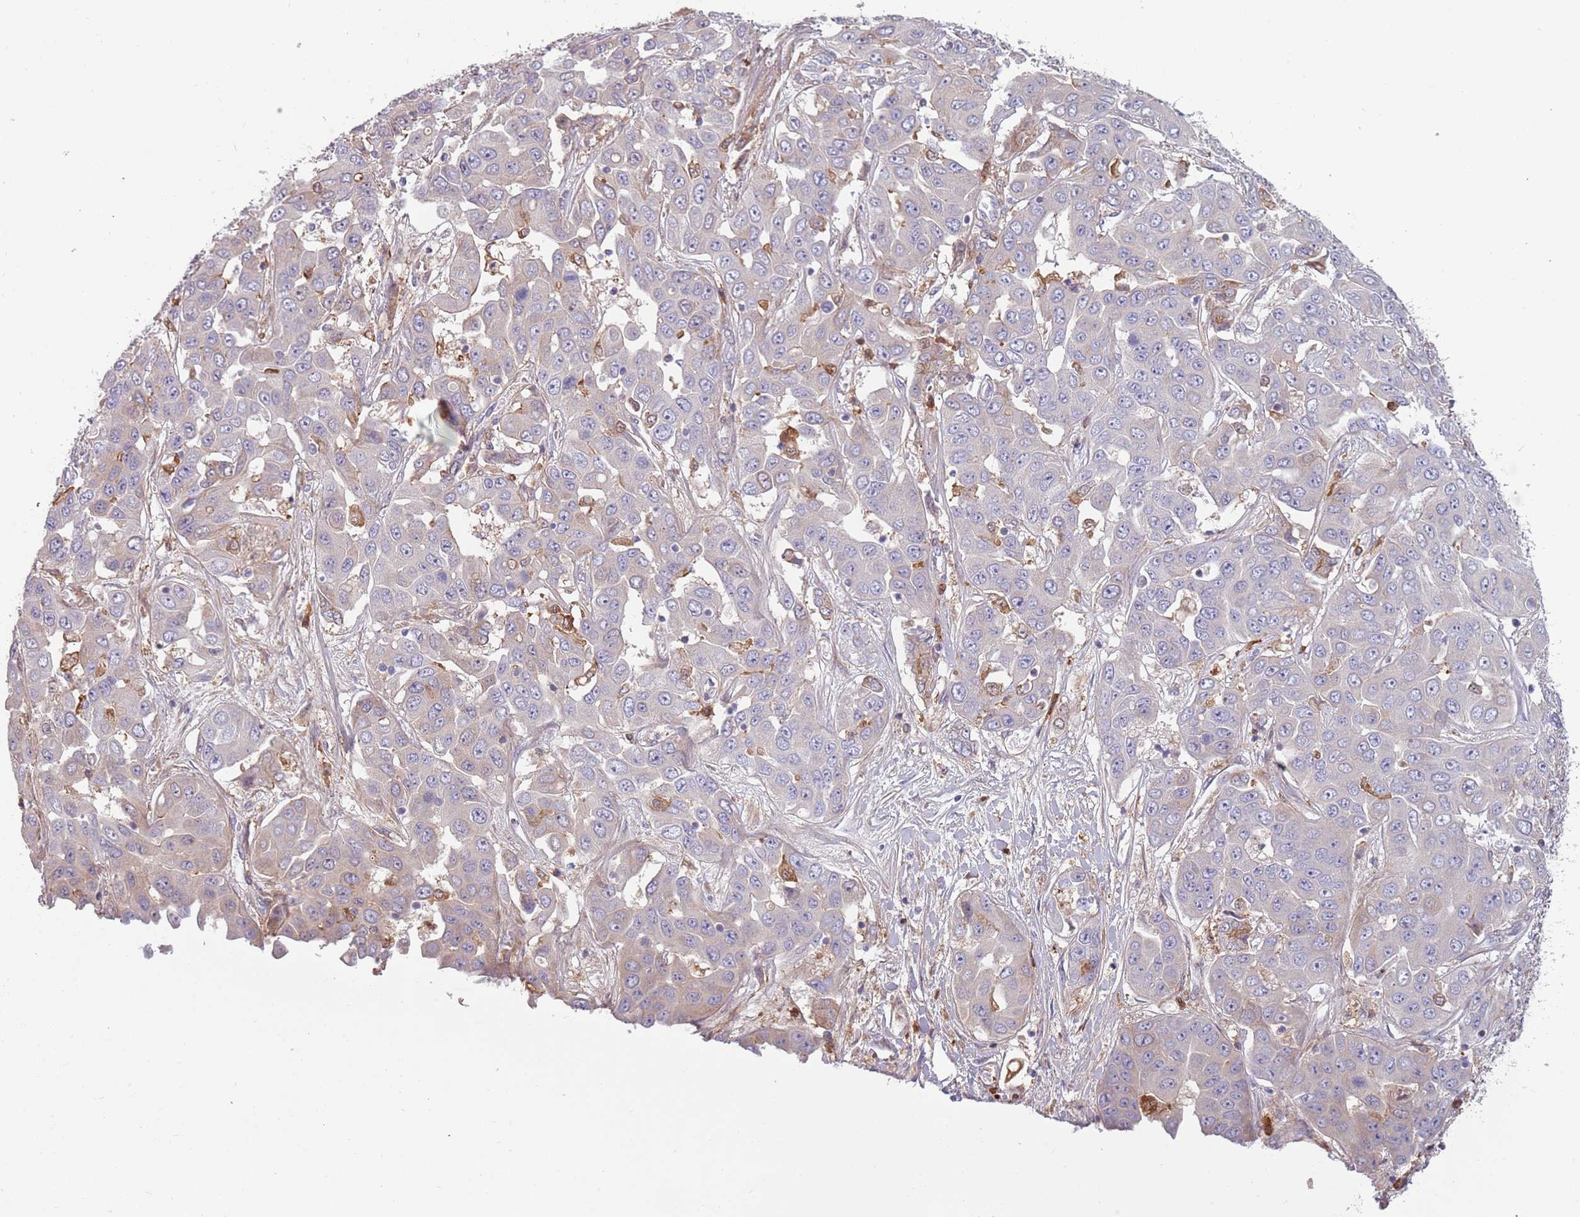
{"staining": {"intensity": "negative", "quantity": "none", "location": "none"}, "tissue": "liver cancer", "cell_type": "Tumor cells", "image_type": "cancer", "snomed": [{"axis": "morphology", "description": "Cholangiocarcinoma"}, {"axis": "topography", "description": "Liver"}], "caption": "This image is of cholangiocarcinoma (liver) stained with immunohistochemistry to label a protein in brown with the nuclei are counter-stained blue. There is no expression in tumor cells.", "gene": "NADK", "patient": {"sex": "female", "age": 52}}